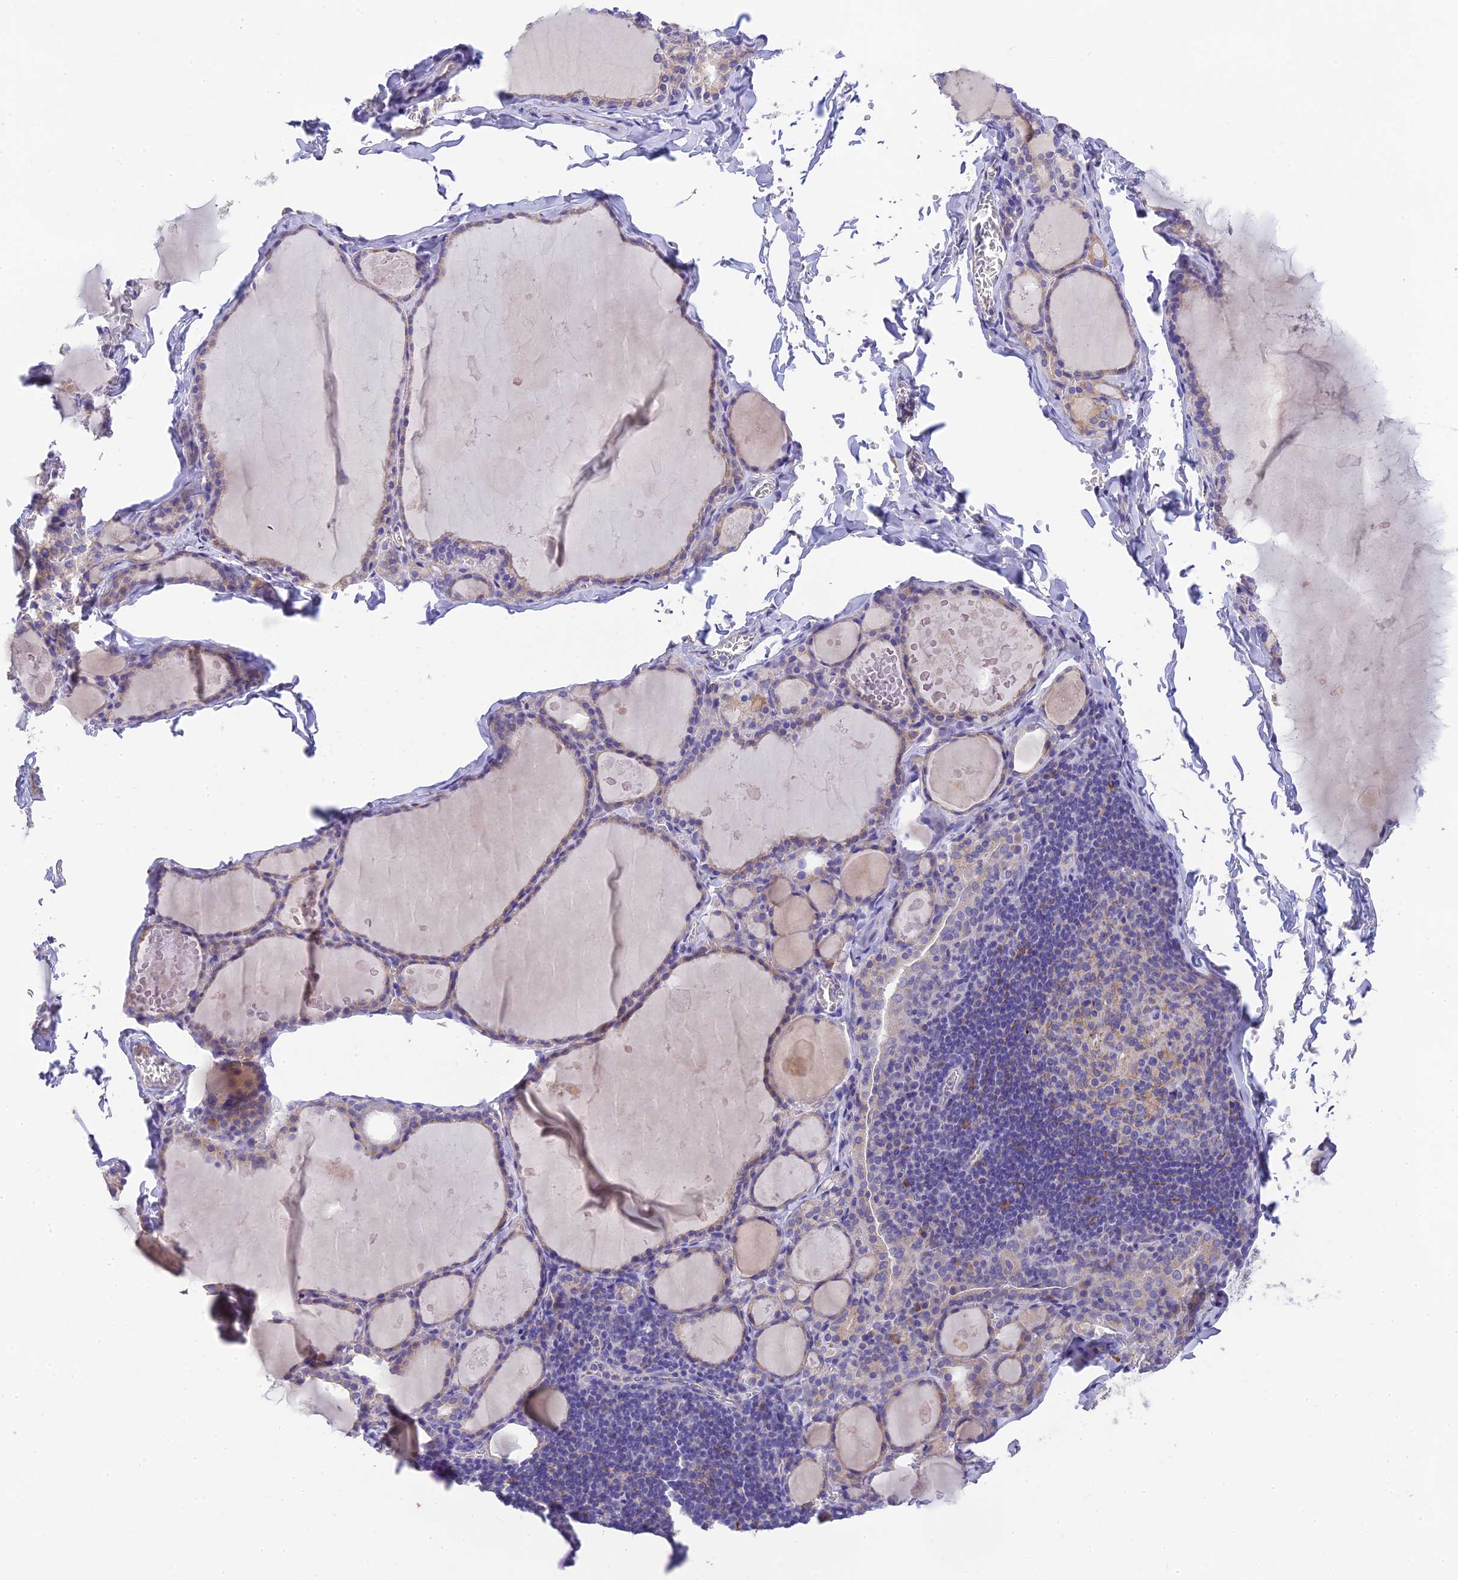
{"staining": {"intensity": "weak", "quantity": "<25%", "location": "cytoplasmic/membranous"}, "tissue": "thyroid gland", "cell_type": "Glandular cells", "image_type": "normal", "snomed": [{"axis": "morphology", "description": "Normal tissue, NOS"}, {"axis": "topography", "description": "Thyroid gland"}], "caption": "Histopathology image shows no significant protein expression in glandular cells of normal thyroid gland.", "gene": "HSD17B2", "patient": {"sex": "male", "age": 56}}